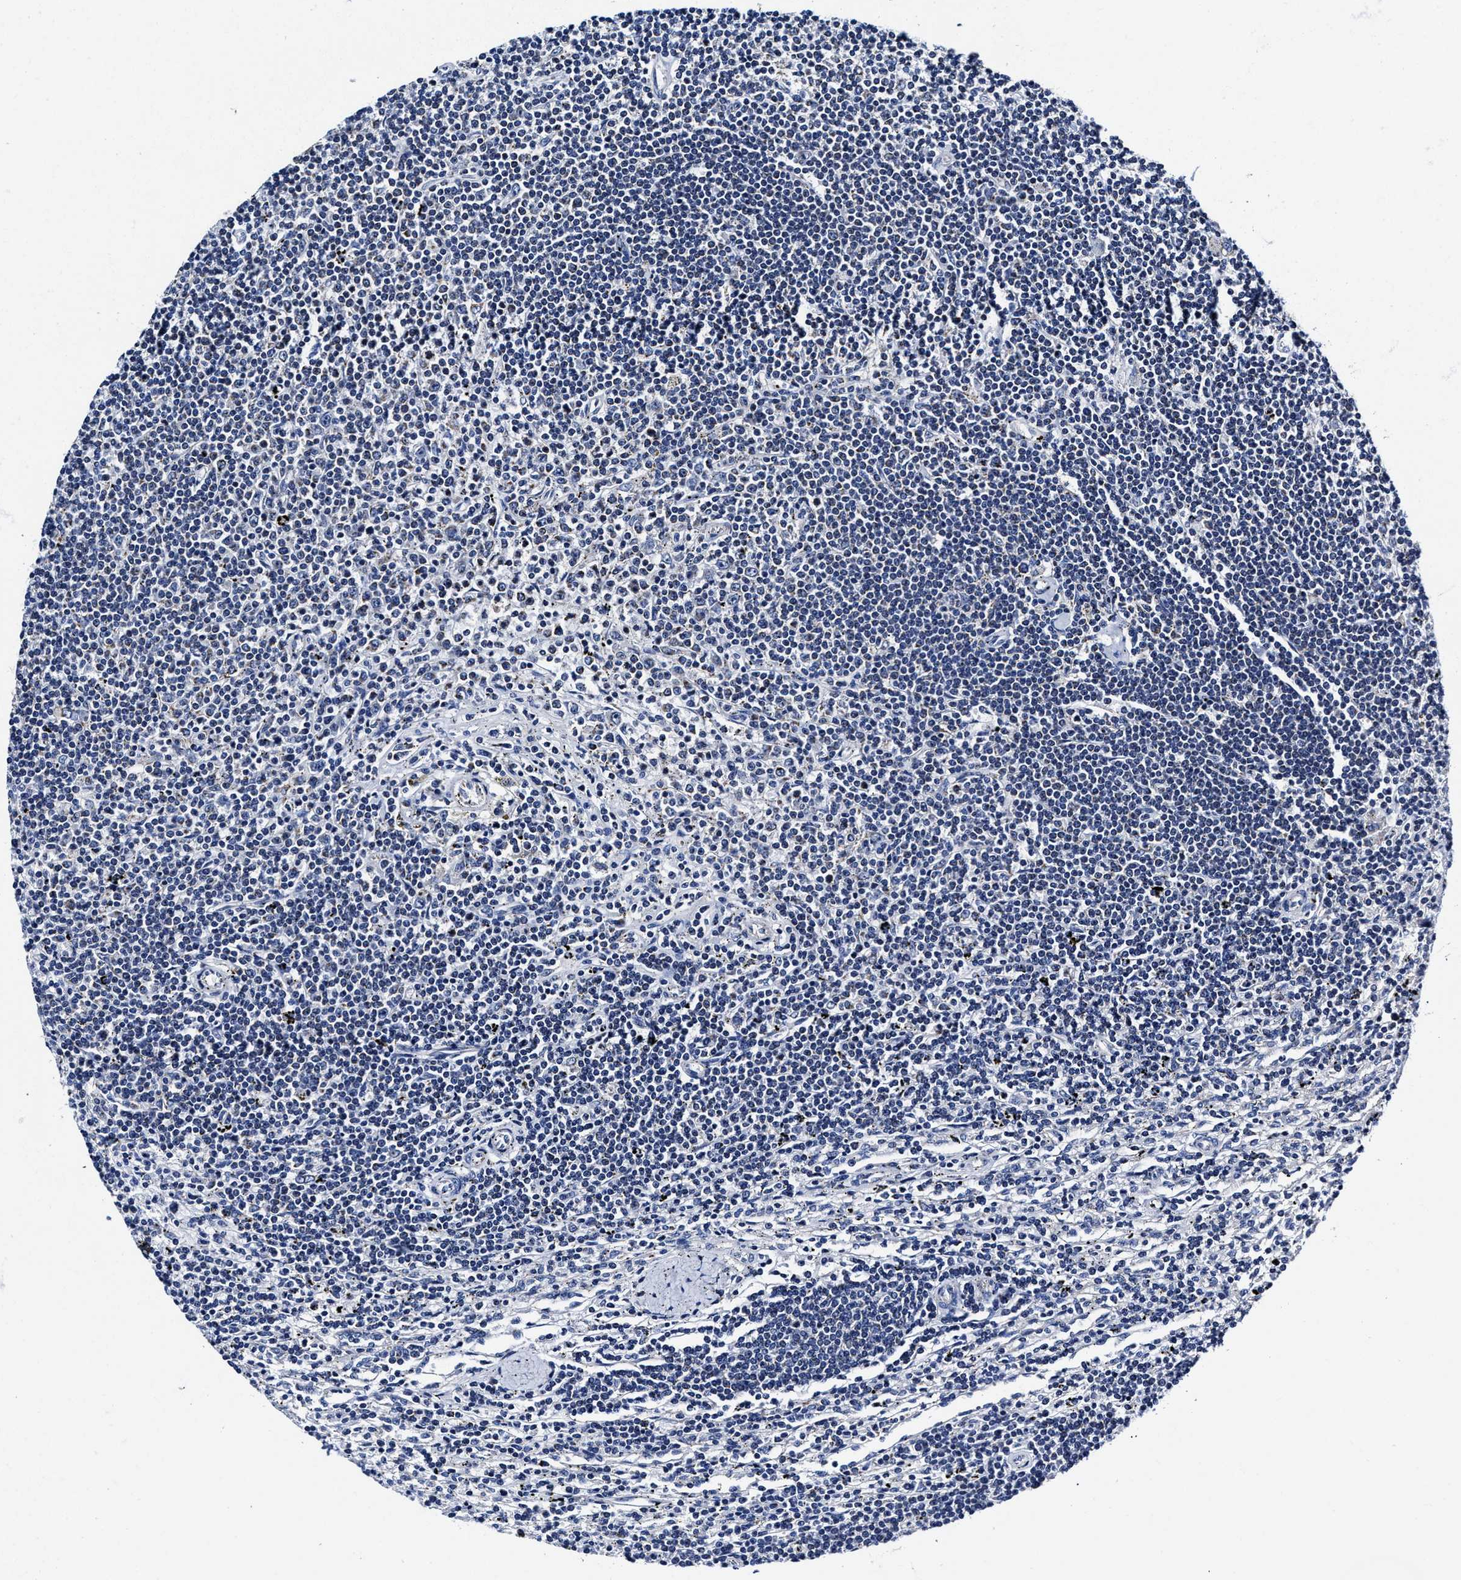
{"staining": {"intensity": "negative", "quantity": "none", "location": "none"}, "tissue": "lymphoma", "cell_type": "Tumor cells", "image_type": "cancer", "snomed": [{"axis": "morphology", "description": "Malignant lymphoma, non-Hodgkin's type, Low grade"}, {"axis": "topography", "description": "Spleen"}], "caption": "Protein analysis of lymphoma shows no significant positivity in tumor cells.", "gene": "HINT2", "patient": {"sex": "male", "age": 76}}